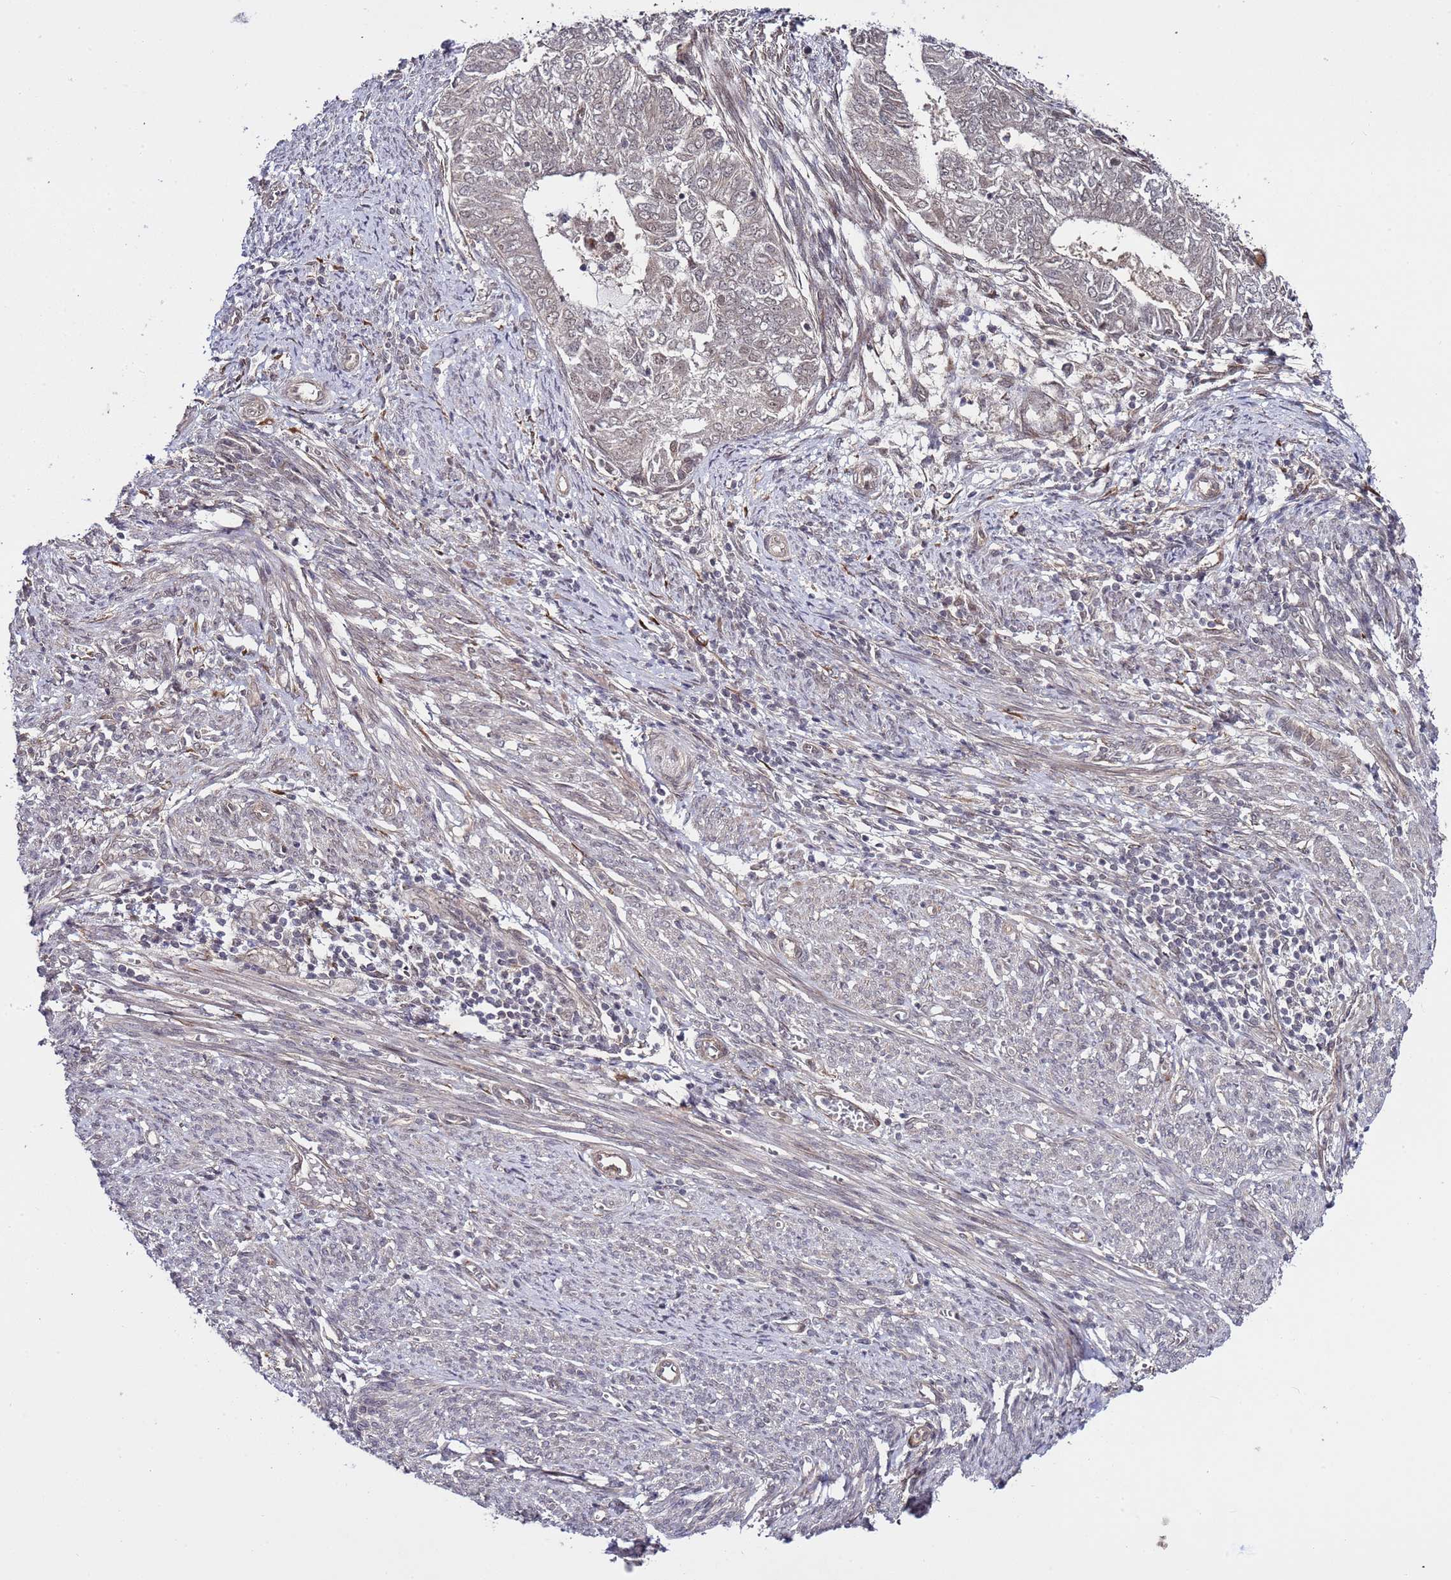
{"staining": {"intensity": "weak", "quantity": "<25%", "location": "nuclear"}, "tissue": "endometrial cancer", "cell_type": "Tumor cells", "image_type": "cancer", "snomed": [{"axis": "morphology", "description": "Adenocarcinoma, NOS"}, {"axis": "topography", "description": "Endometrium"}], "caption": "Immunohistochemistry micrograph of neoplastic tissue: human endometrial adenocarcinoma stained with DAB (3,3'-diaminobenzidine) displays no significant protein expression in tumor cells.", "gene": "POLR2D", "patient": {"sex": "female", "age": 62}}